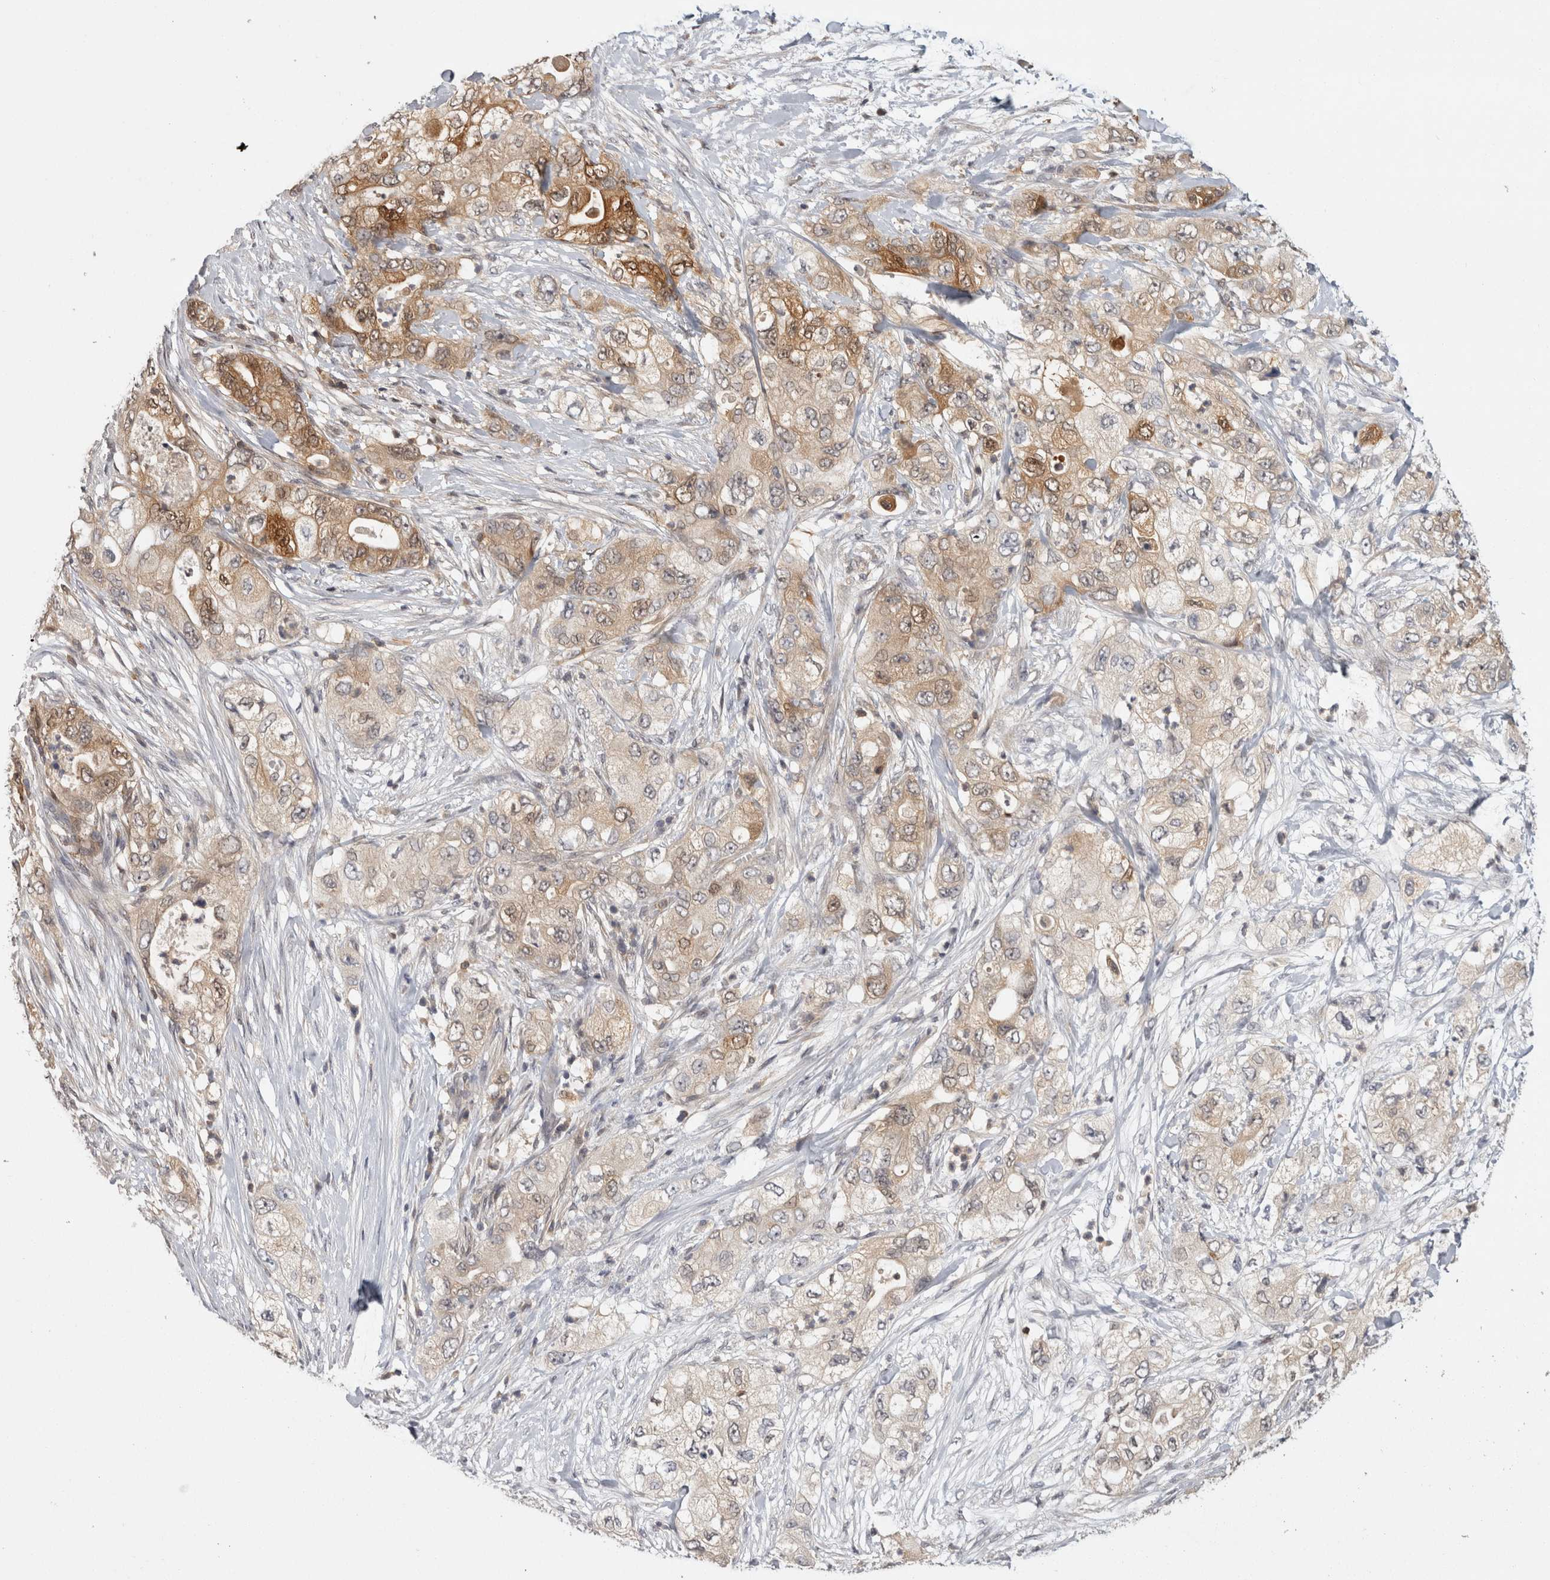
{"staining": {"intensity": "weak", "quantity": ">75%", "location": "cytoplasmic/membranous"}, "tissue": "pancreatic cancer", "cell_type": "Tumor cells", "image_type": "cancer", "snomed": [{"axis": "morphology", "description": "Adenocarcinoma, NOS"}, {"axis": "topography", "description": "Pancreas"}], "caption": "Immunohistochemistry (IHC) of pancreatic cancer exhibits low levels of weak cytoplasmic/membranous expression in about >75% of tumor cells.", "gene": "ACAT2", "patient": {"sex": "female", "age": 73}}